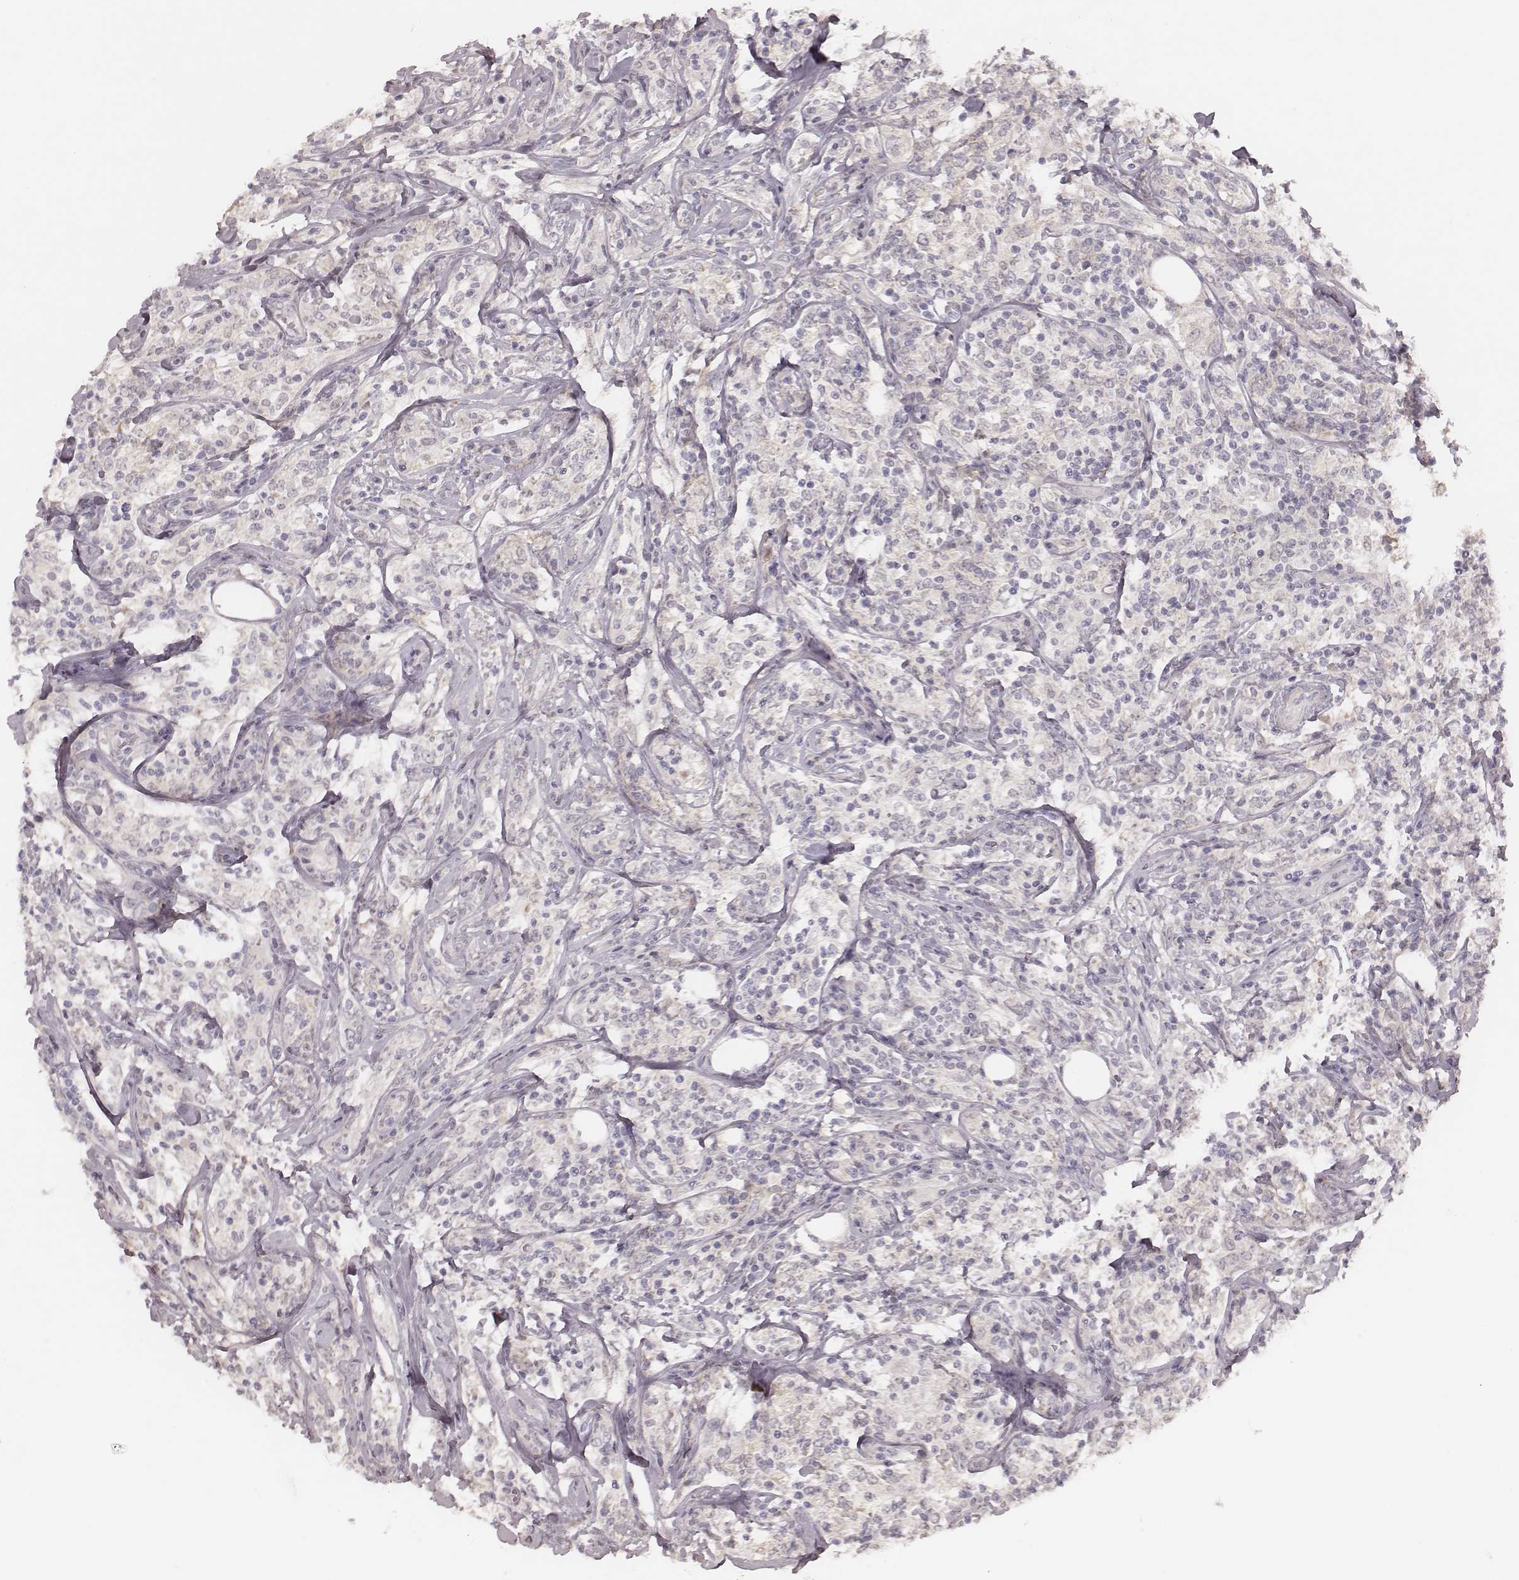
{"staining": {"intensity": "negative", "quantity": "none", "location": "none"}, "tissue": "lymphoma", "cell_type": "Tumor cells", "image_type": "cancer", "snomed": [{"axis": "morphology", "description": "Malignant lymphoma, non-Hodgkin's type, High grade"}, {"axis": "topography", "description": "Lymph node"}], "caption": "The micrograph demonstrates no staining of tumor cells in malignant lymphoma, non-Hodgkin's type (high-grade).", "gene": "FAM13B", "patient": {"sex": "female", "age": 84}}